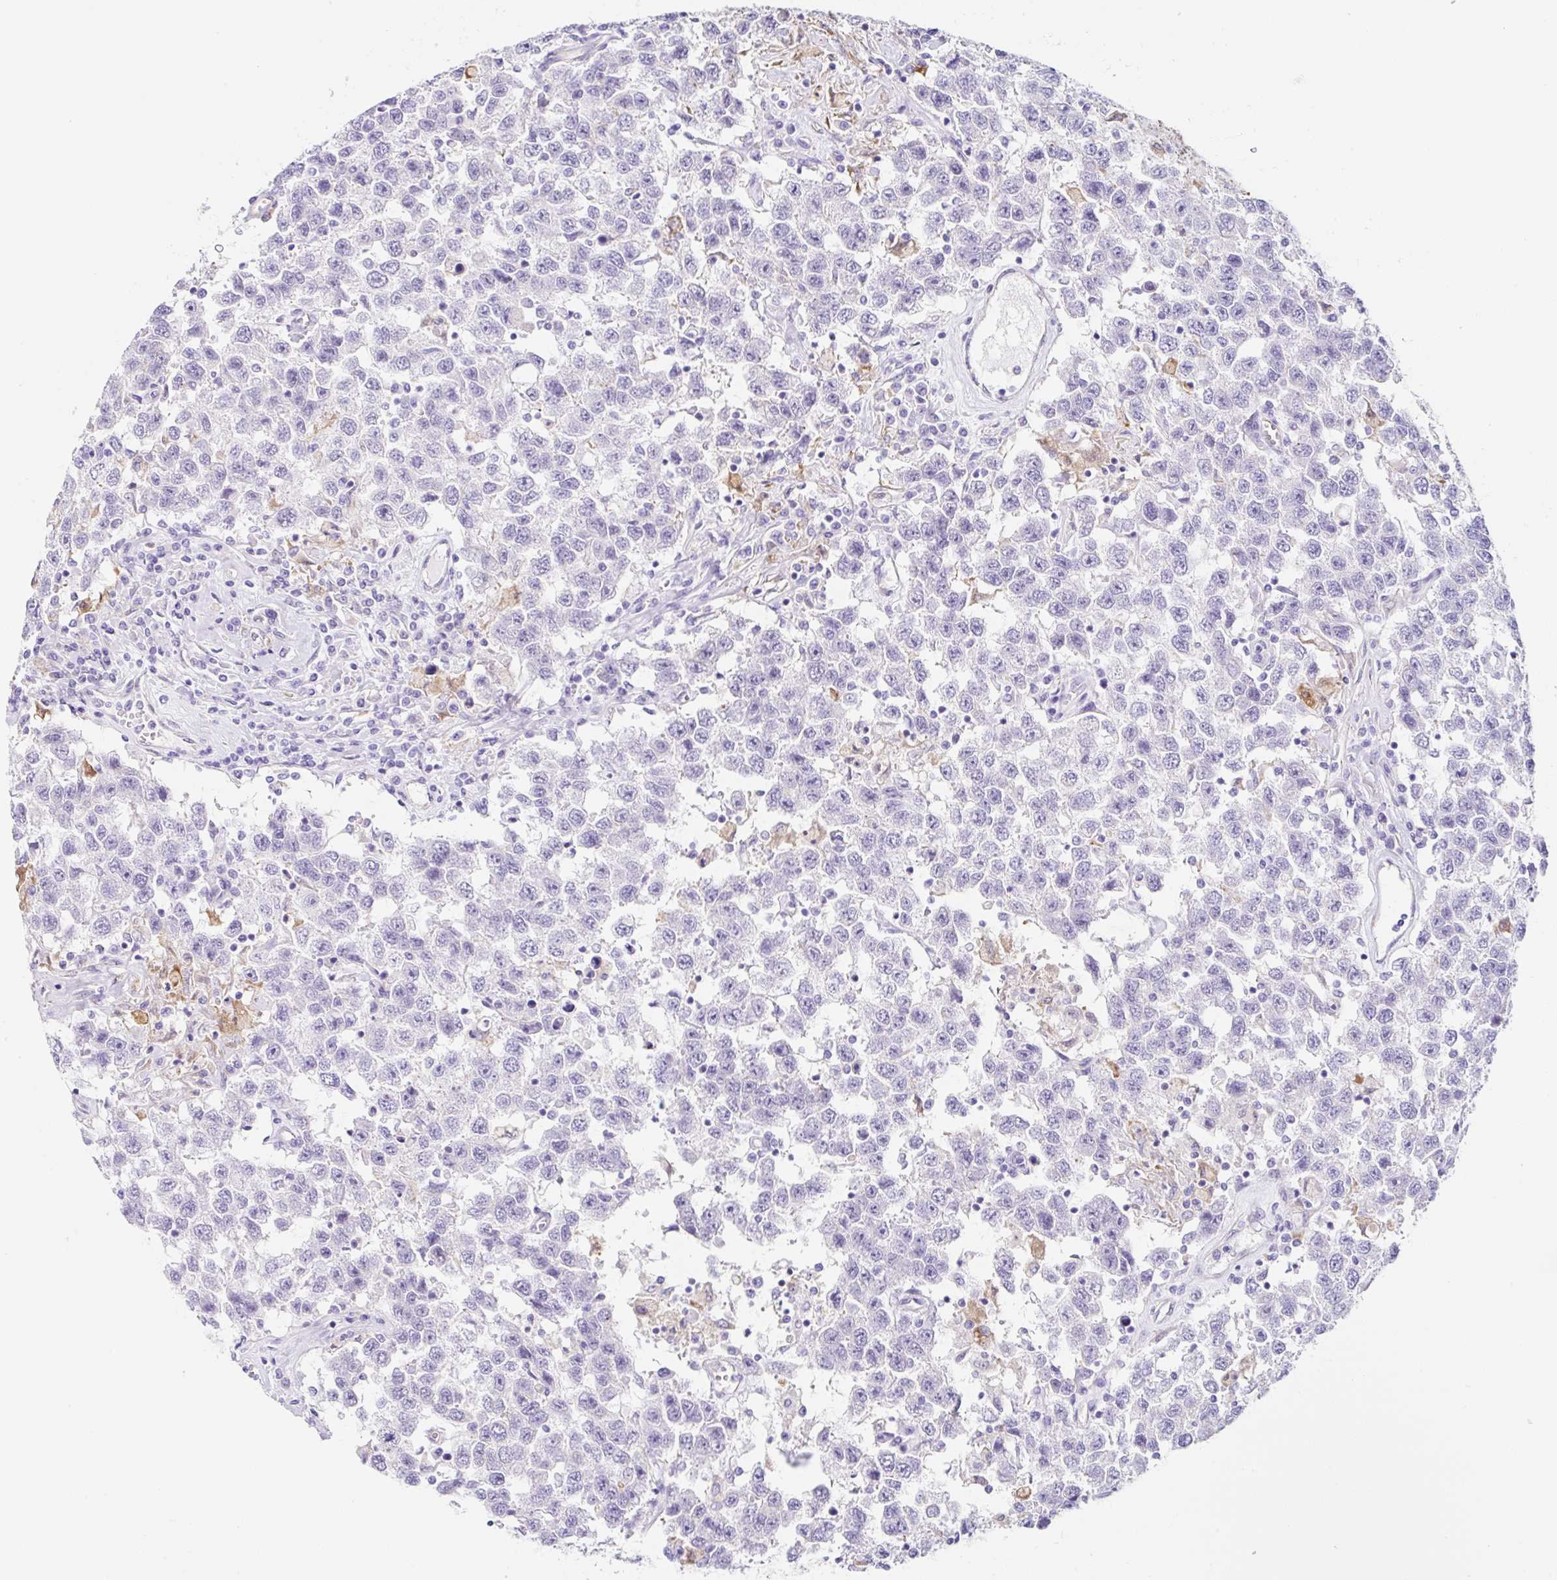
{"staining": {"intensity": "negative", "quantity": "none", "location": "none"}, "tissue": "testis cancer", "cell_type": "Tumor cells", "image_type": "cancer", "snomed": [{"axis": "morphology", "description": "Seminoma, NOS"}, {"axis": "topography", "description": "Testis"}], "caption": "Human testis cancer (seminoma) stained for a protein using immunohistochemistry demonstrates no expression in tumor cells.", "gene": "DKK4", "patient": {"sex": "male", "age": 41}}